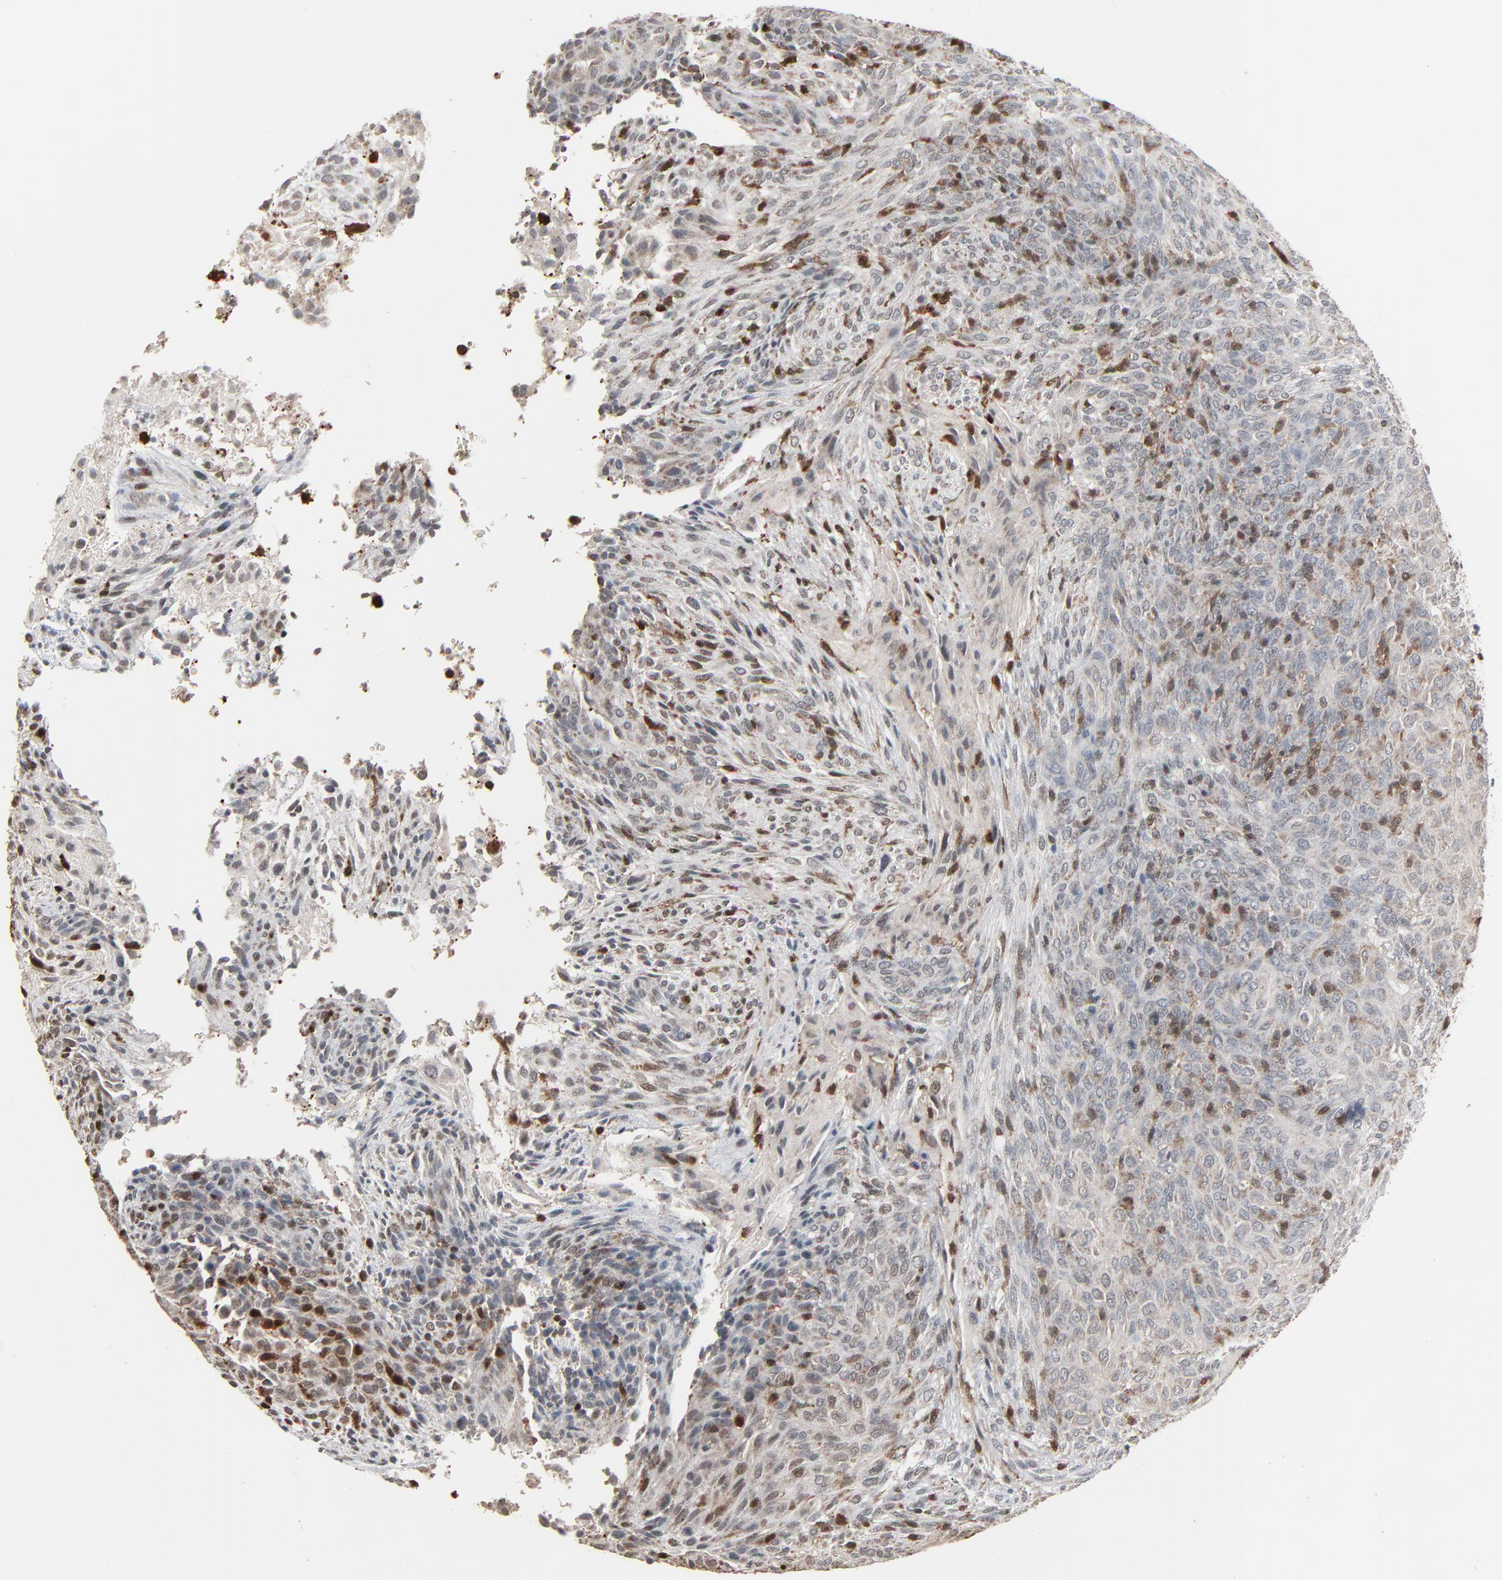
{"staining": {"intensity": "moderate", "quantity": "25%-75%", "location": "nuclear"}, "tissue": "glioma", "cell_type": "Tumor cells", "image_type": "cancer", "snomed": [{"axis": "morphology", "description": "Glioma, malignant, High grade"}, {"axis": "topography", "description": "Cerebral cortex"}], "caption": "Protein staining shows moderate nuclear positivity in about 25%-75% of tumor cells in high-grade glioma (malignant).", "gene": "DOCK8", "patient": {"sex": "female", "age": 55}}